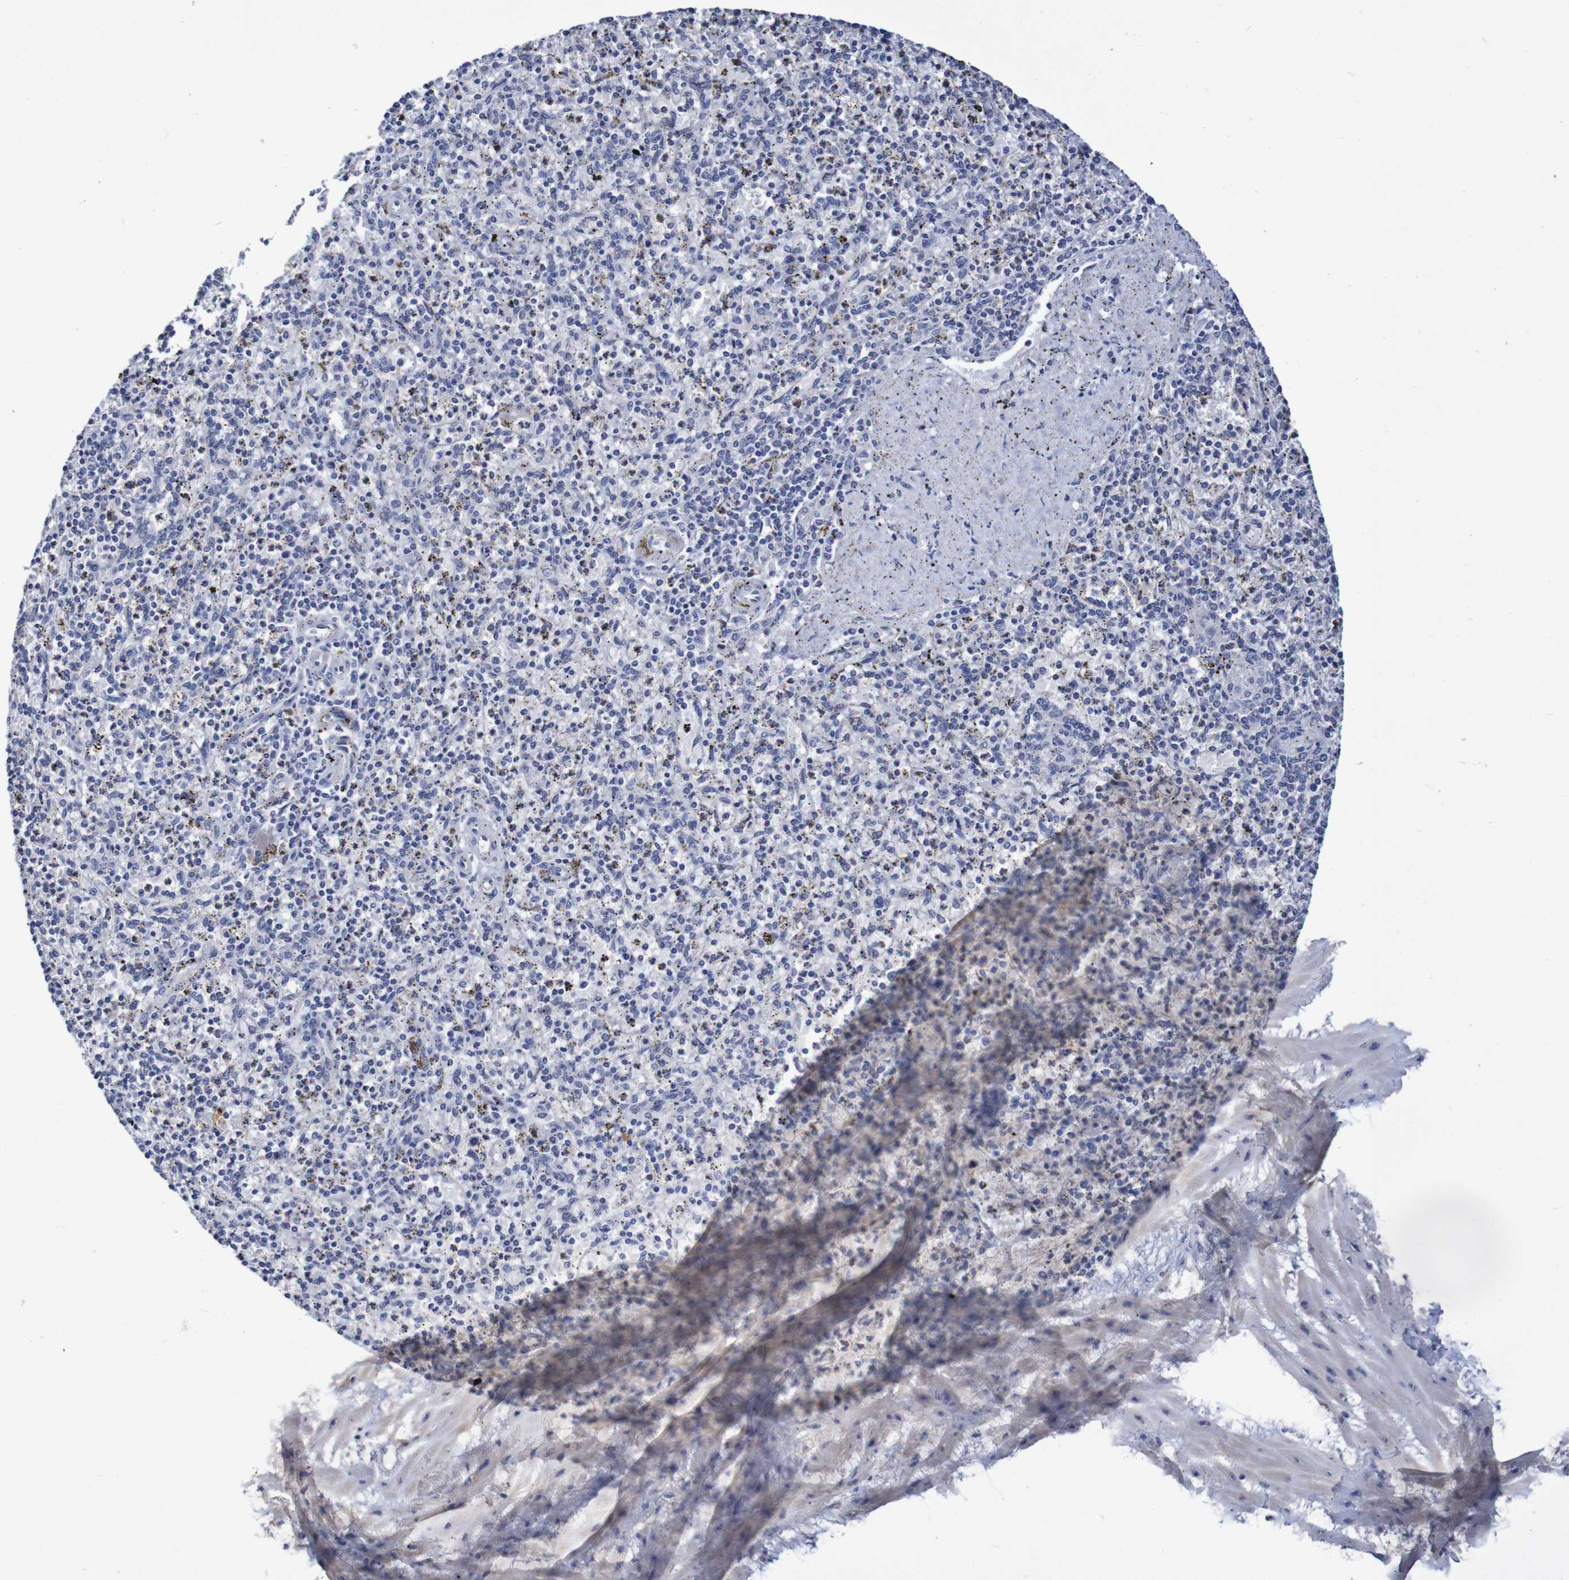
{"staining": {"intensity": "negative", "quantity": "none", "location": "none"}, "tissue": "spleen", "cell_type": "Cells in red pulp", "image_type": "normal", "snomed": [{"axis": "morphology", "description": "Normal tissue, NOS"}, {"axis": "topography", "description": "Spleen"}], "caption": "Spleen stained for a protein using immunohistochemistry demonstrates no positivity cells in red pulp.", "gene": "ACVR1C", "patient": {"sex": "male", "age": 72}}